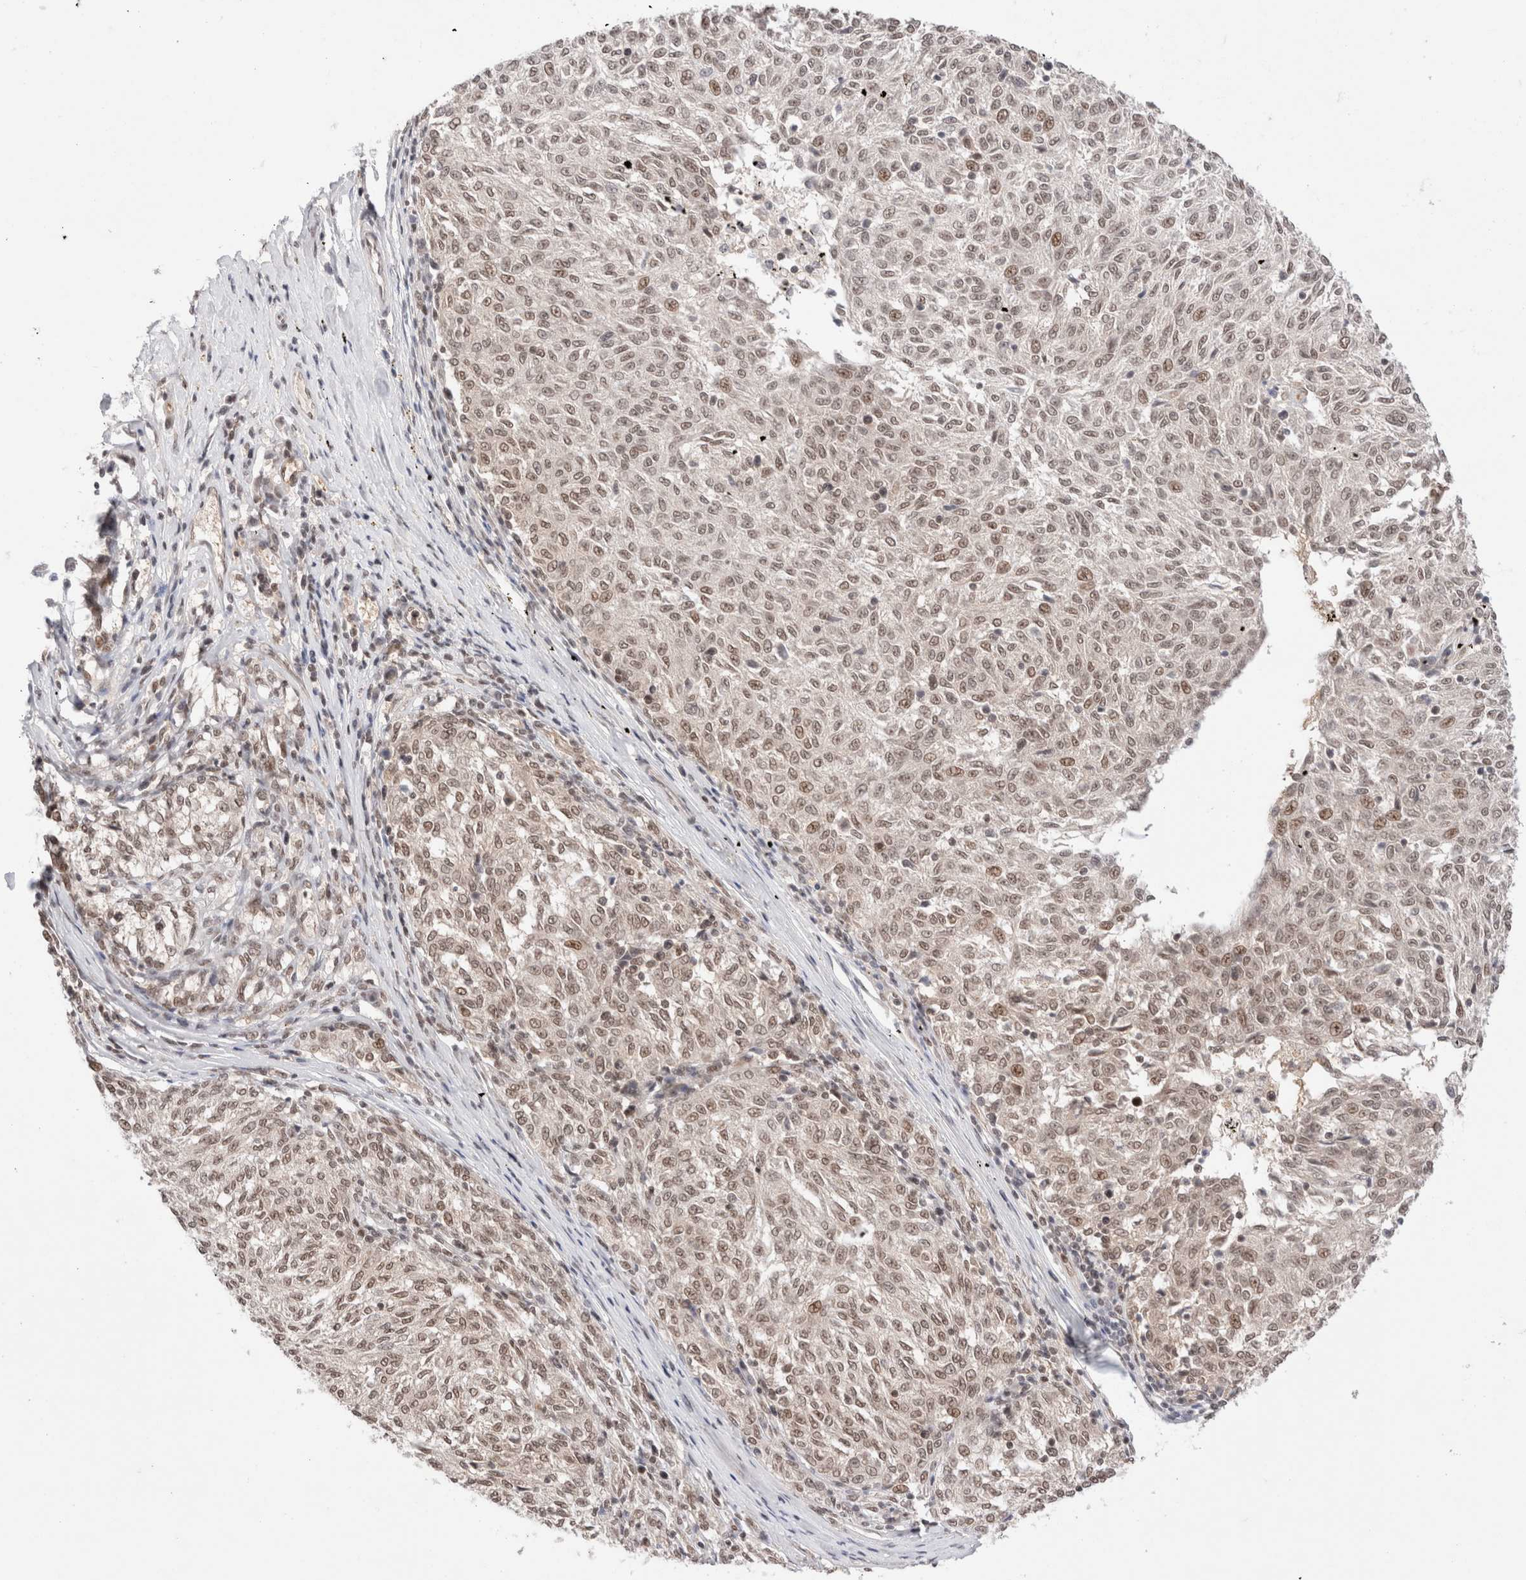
{"staining": {"intensity": "weak", "quantity": ">75%", "location": "nuclear"}, "tissue": "melanoma", "cell_type": "Tumor cells", "image_type": "cancer", "snomed": [{"axis": "morphology", "description": "Malignant melanoma, NOS"}, {"axis": "topography", "description": "Skin"}], "caption": "A brown stain labels weak nuclear staining of a protein in human melanoma tumor cells.", "gene": "GATAD2A", "patient": {"sex": "female", "age": 72}}